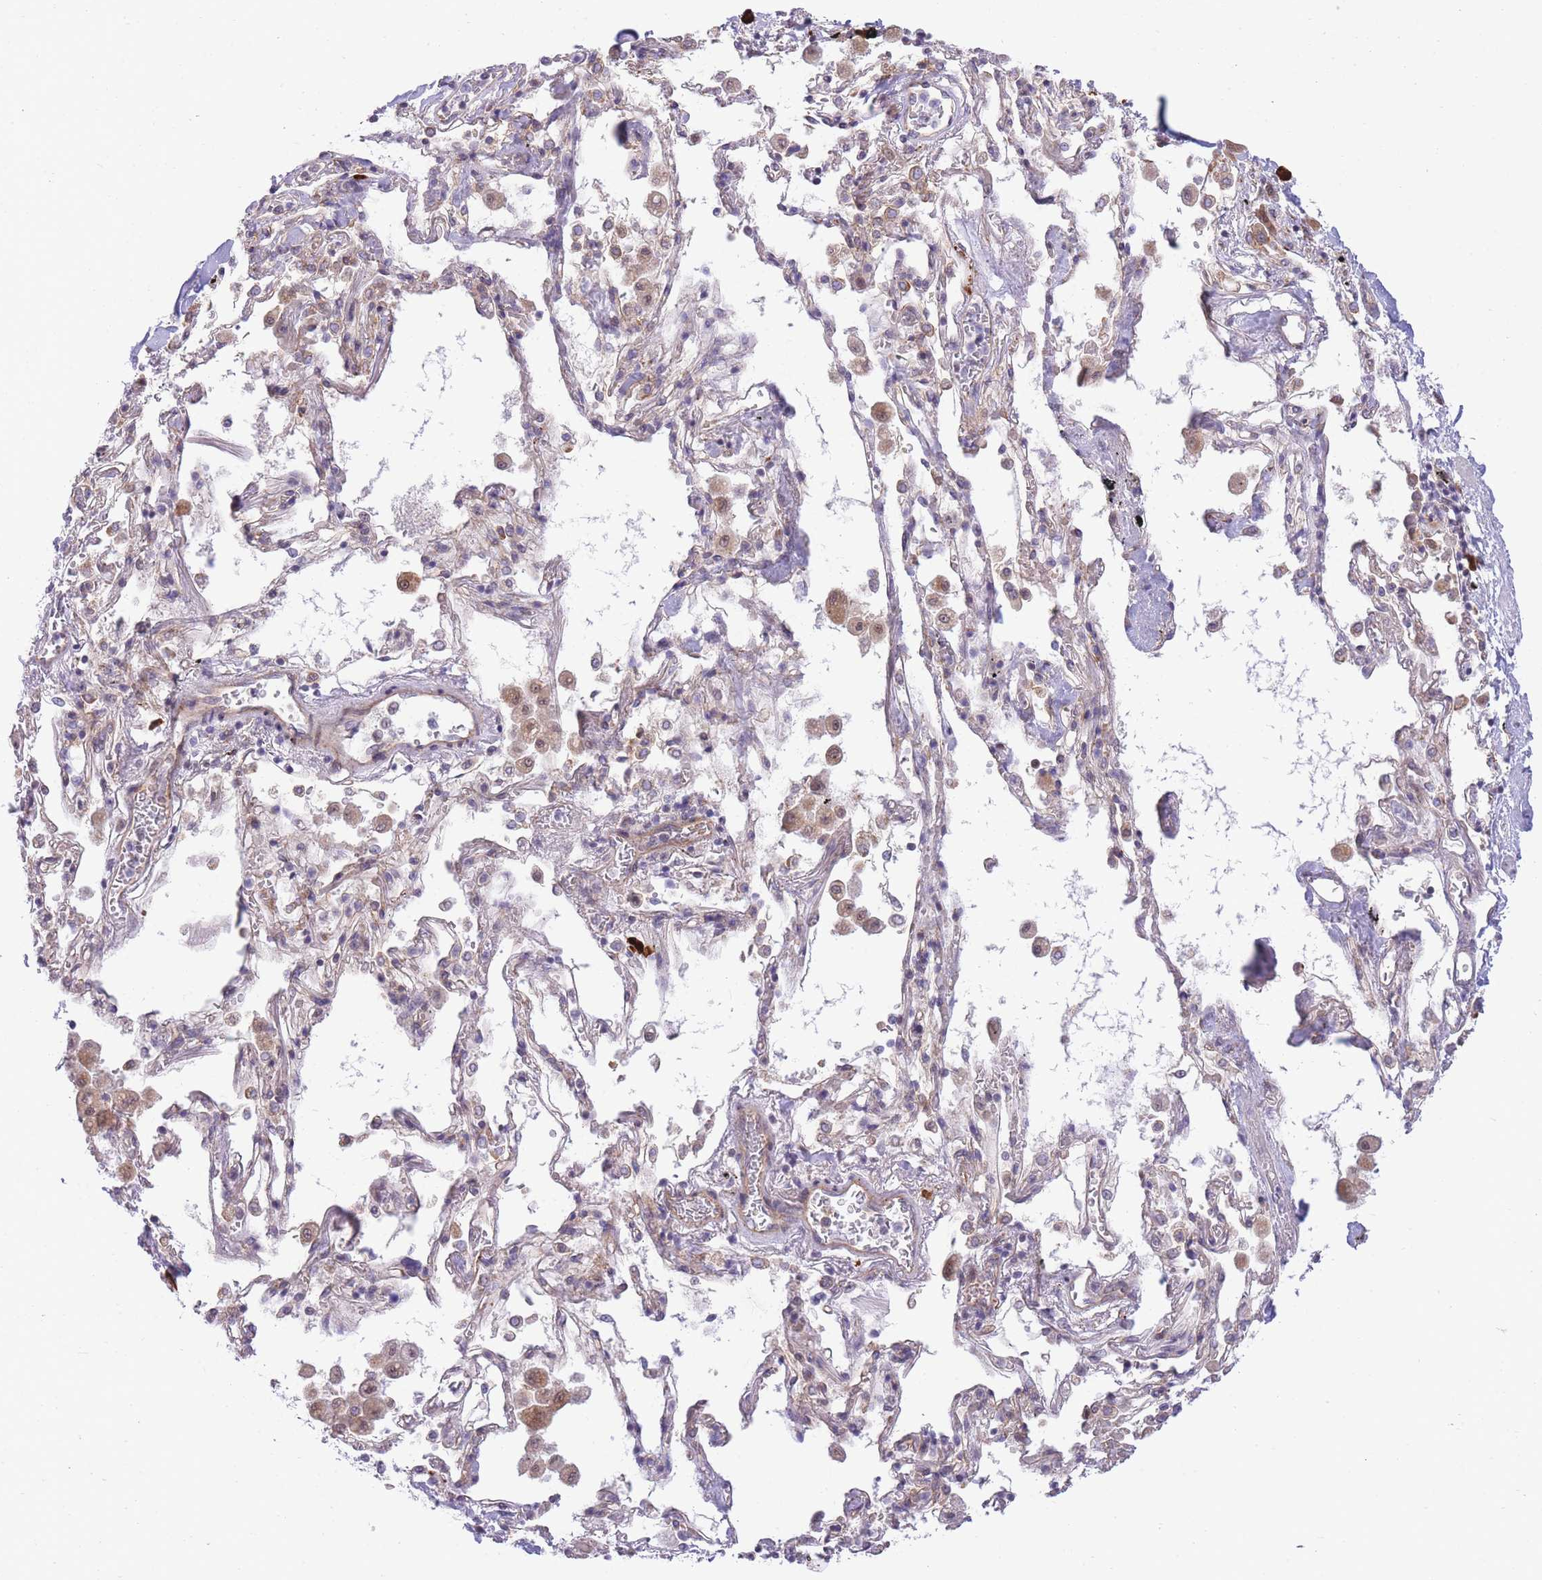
{"staining": {"intensity": "negative", "quantity": "none", "location": "none"}, "tissue": "adipose tissue", "cell_type": "Adipocytes", "image_type": "normal", "snomed": [{"axis": "morphology", "description": "Normal tissue, NOS"}, {"axis": "topography", "description": "Cartilage tissue"}], "caption": "Immunohistochemistry micrograph of benign adipose tissue: adipose tissue stained with DAB (3,3'-diaminobenzidine) displays no significant protein staining in adipocytes.", "gene": "EXOSC8", "patient": {"sex": "male", "age": 73}}